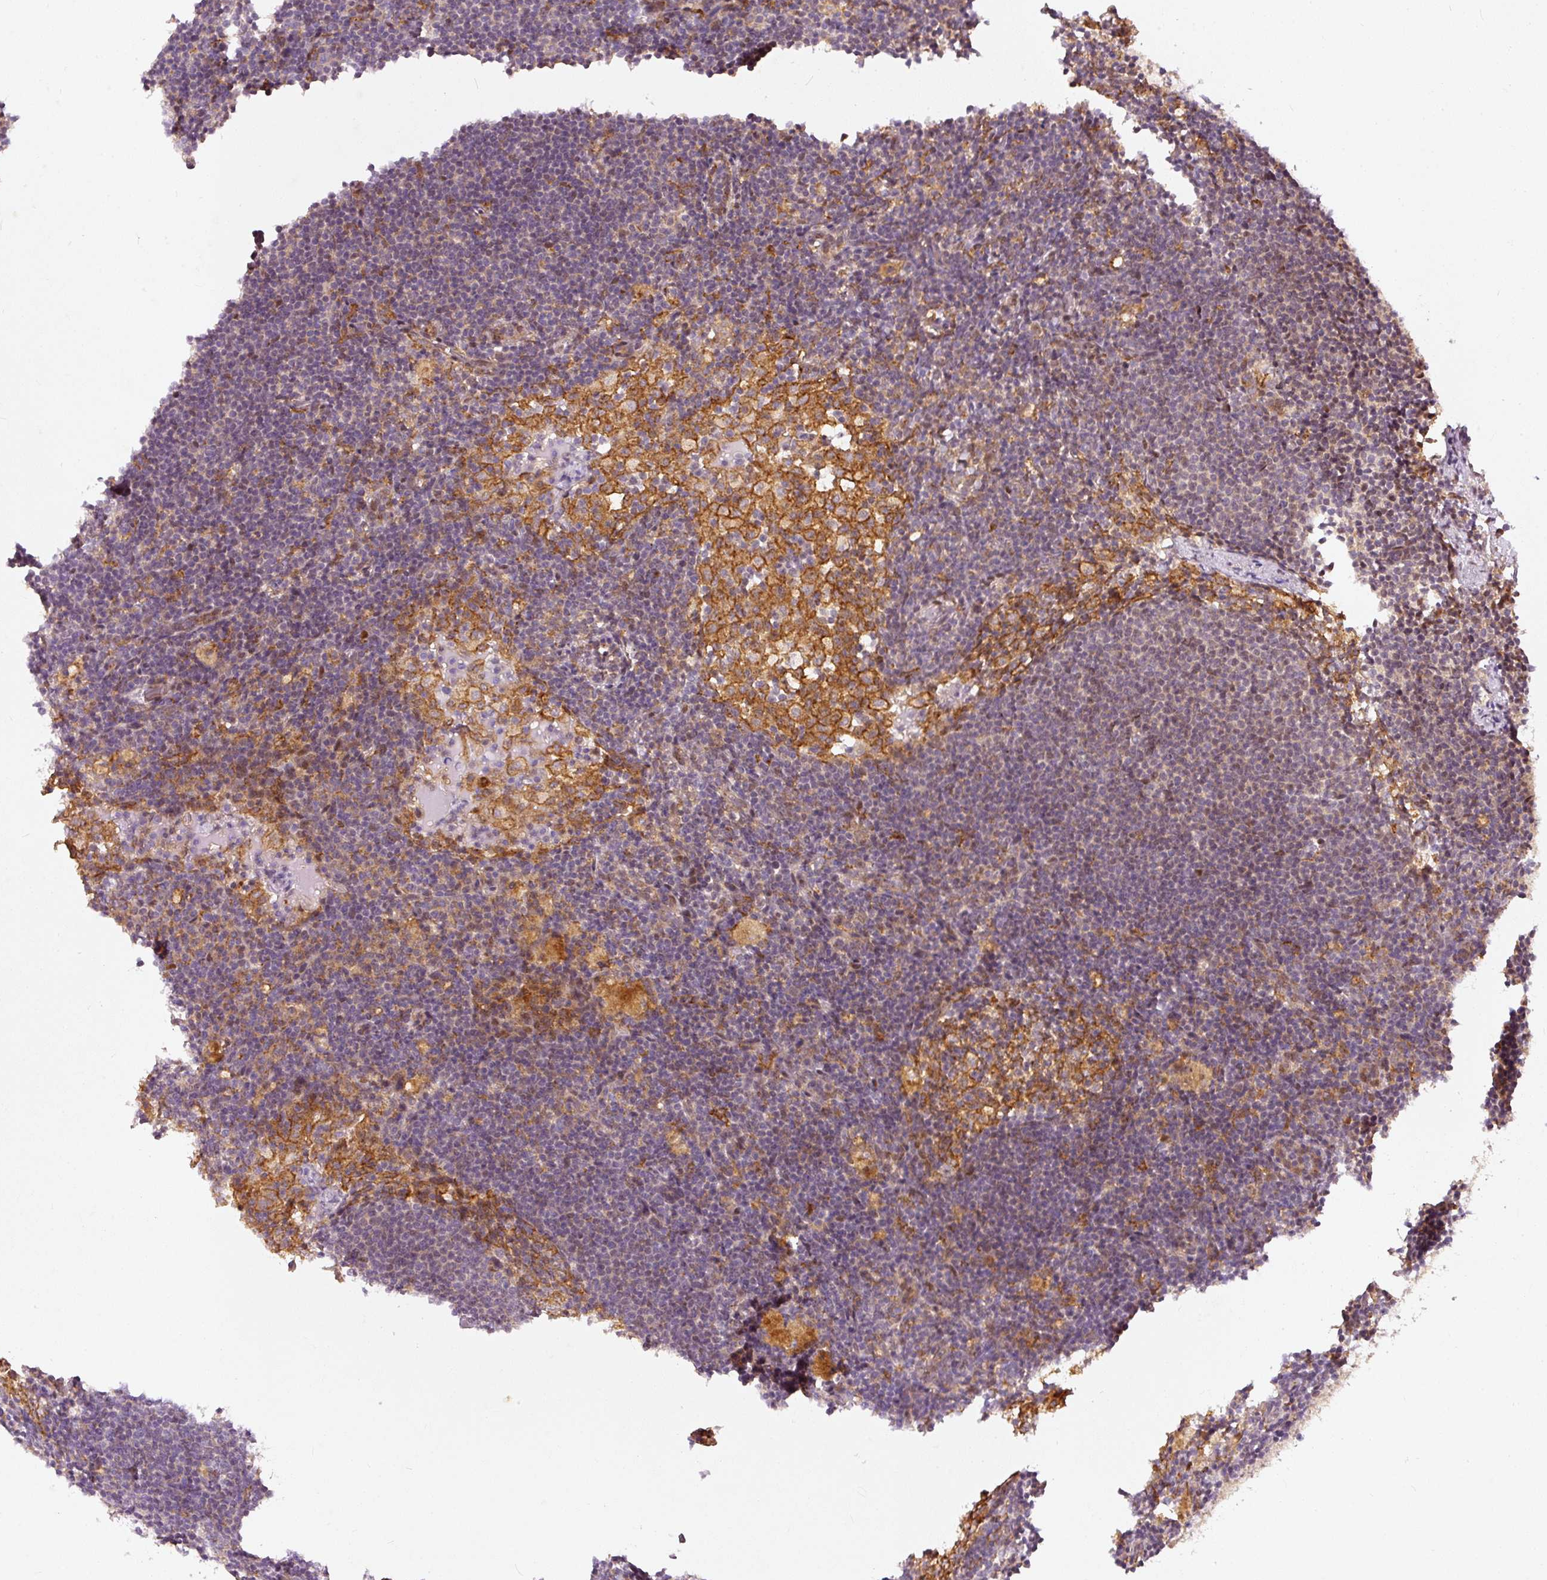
{"staining": {"intensity": "moderate", "quantity": "<25%", "location": "cytoplasmic/membranous"}, "tissue": "lymph node", "cell_type": "Non-germinal center cells", "image_type": "normal", "snomed": [{"axis": "morphology", "description": "Normal tissue, NOS"}, {"axis": "topography", "description": "Lymph node"}], "caption": "Protein staining by immunohistochemistry (IHC) displays moderate cytoplasmic/membranous positivity in approximately <25% of non-germinal center cells in unremarkable lymph node.", "gene": "ZNF580", "patient": {"sex": "male", "age": 49}}